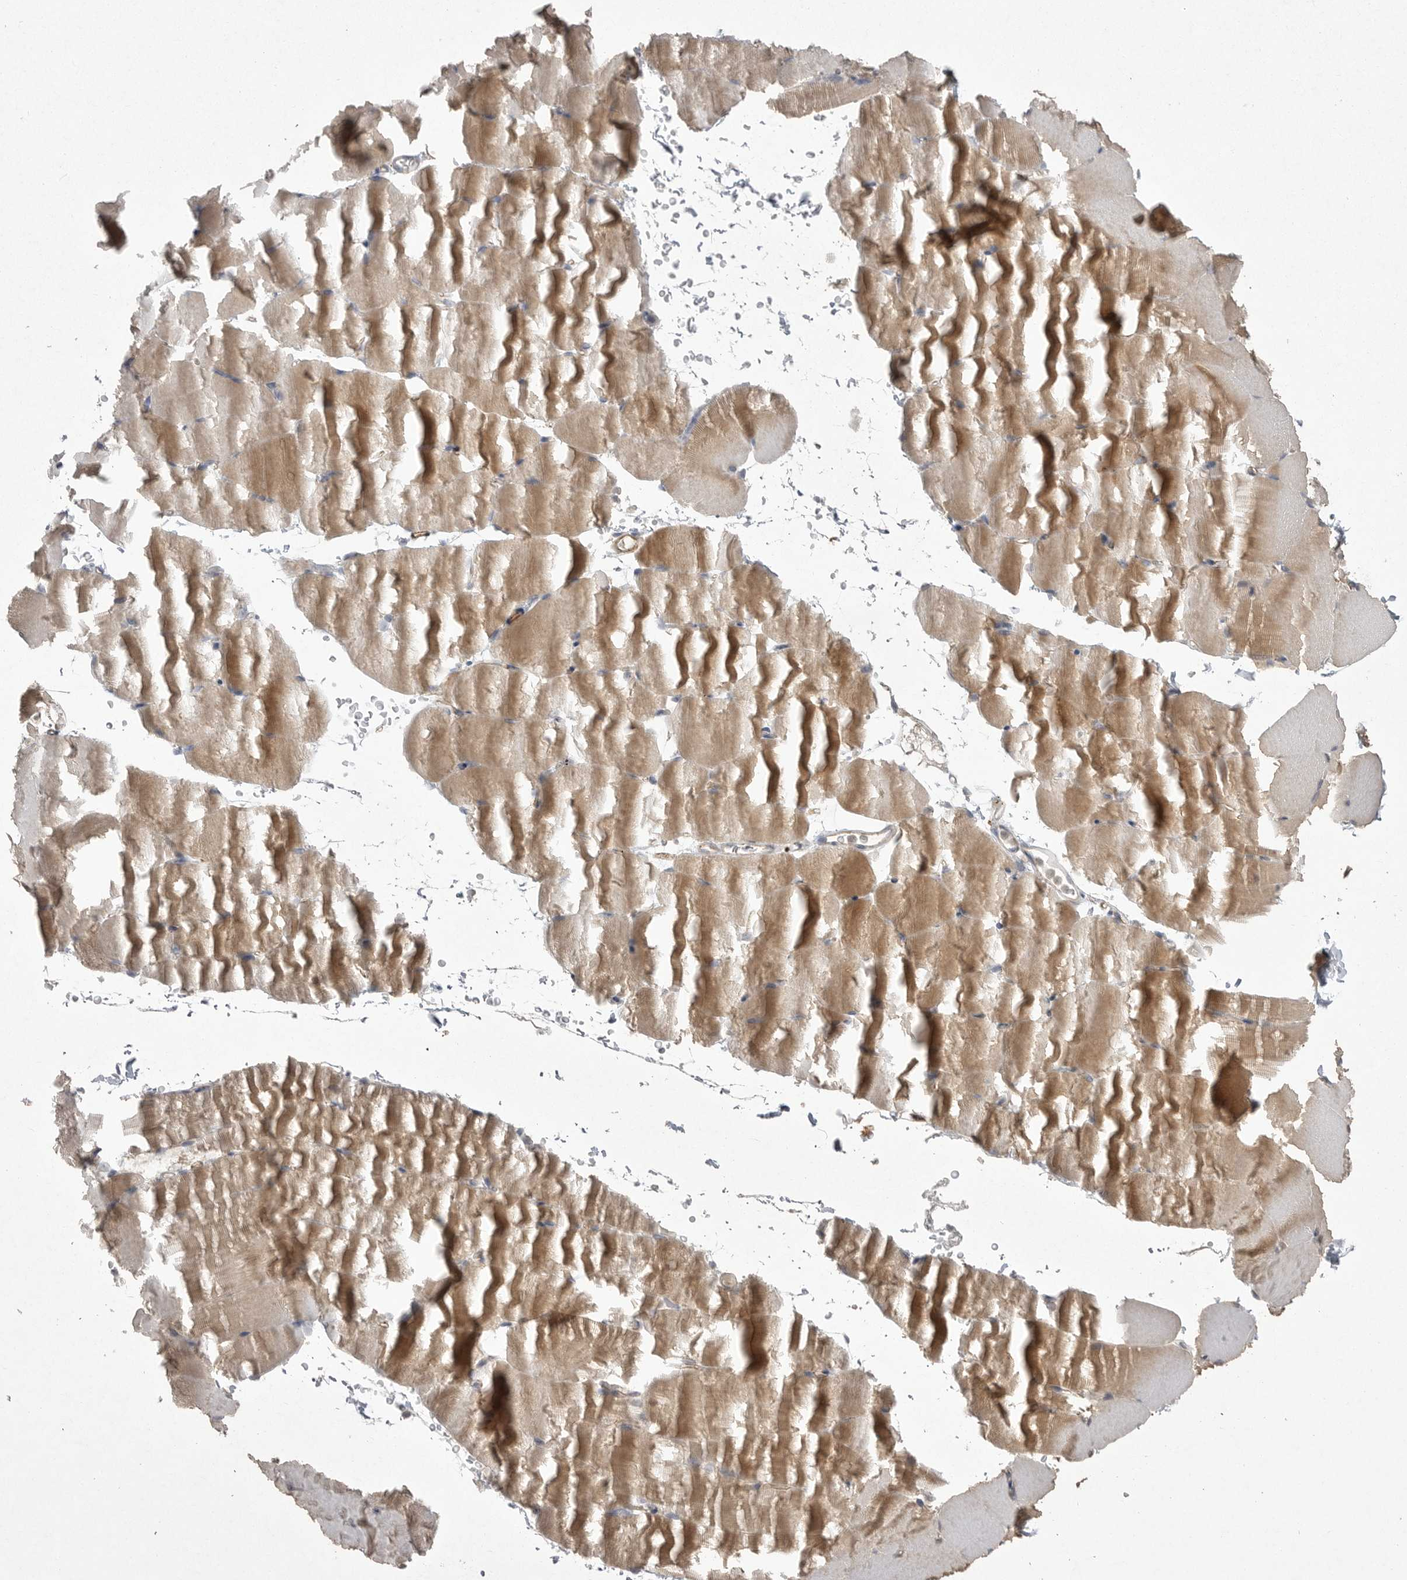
{"staining": {"intensity": "weak", "quantity": ">75%", "location": "cytoplasmic/membranous"}, "tissue": "skeletal muscle", "cell_type": "Myocytes", "image_type": "normal", "snomed": [{"axis": "morphology", "description": "Normal tissue, NOS"}, {"axis": "topography", "description": "Skeletal muscle"}, {"axis": "topography", "description": "Parathyroid gland"}], "caption": "Immunohistochemical staining of unremarkable skeletal muscle exhibits low levels of weak cytoplasmic/membranous staining in about >75% of myocytes. (DAB (3,3'-diaminobenzidine) = brown stain, brightfield microscopy at high magnification).", "gene": "VANGL2", "patient": {"sex": "female", "age": 37}}